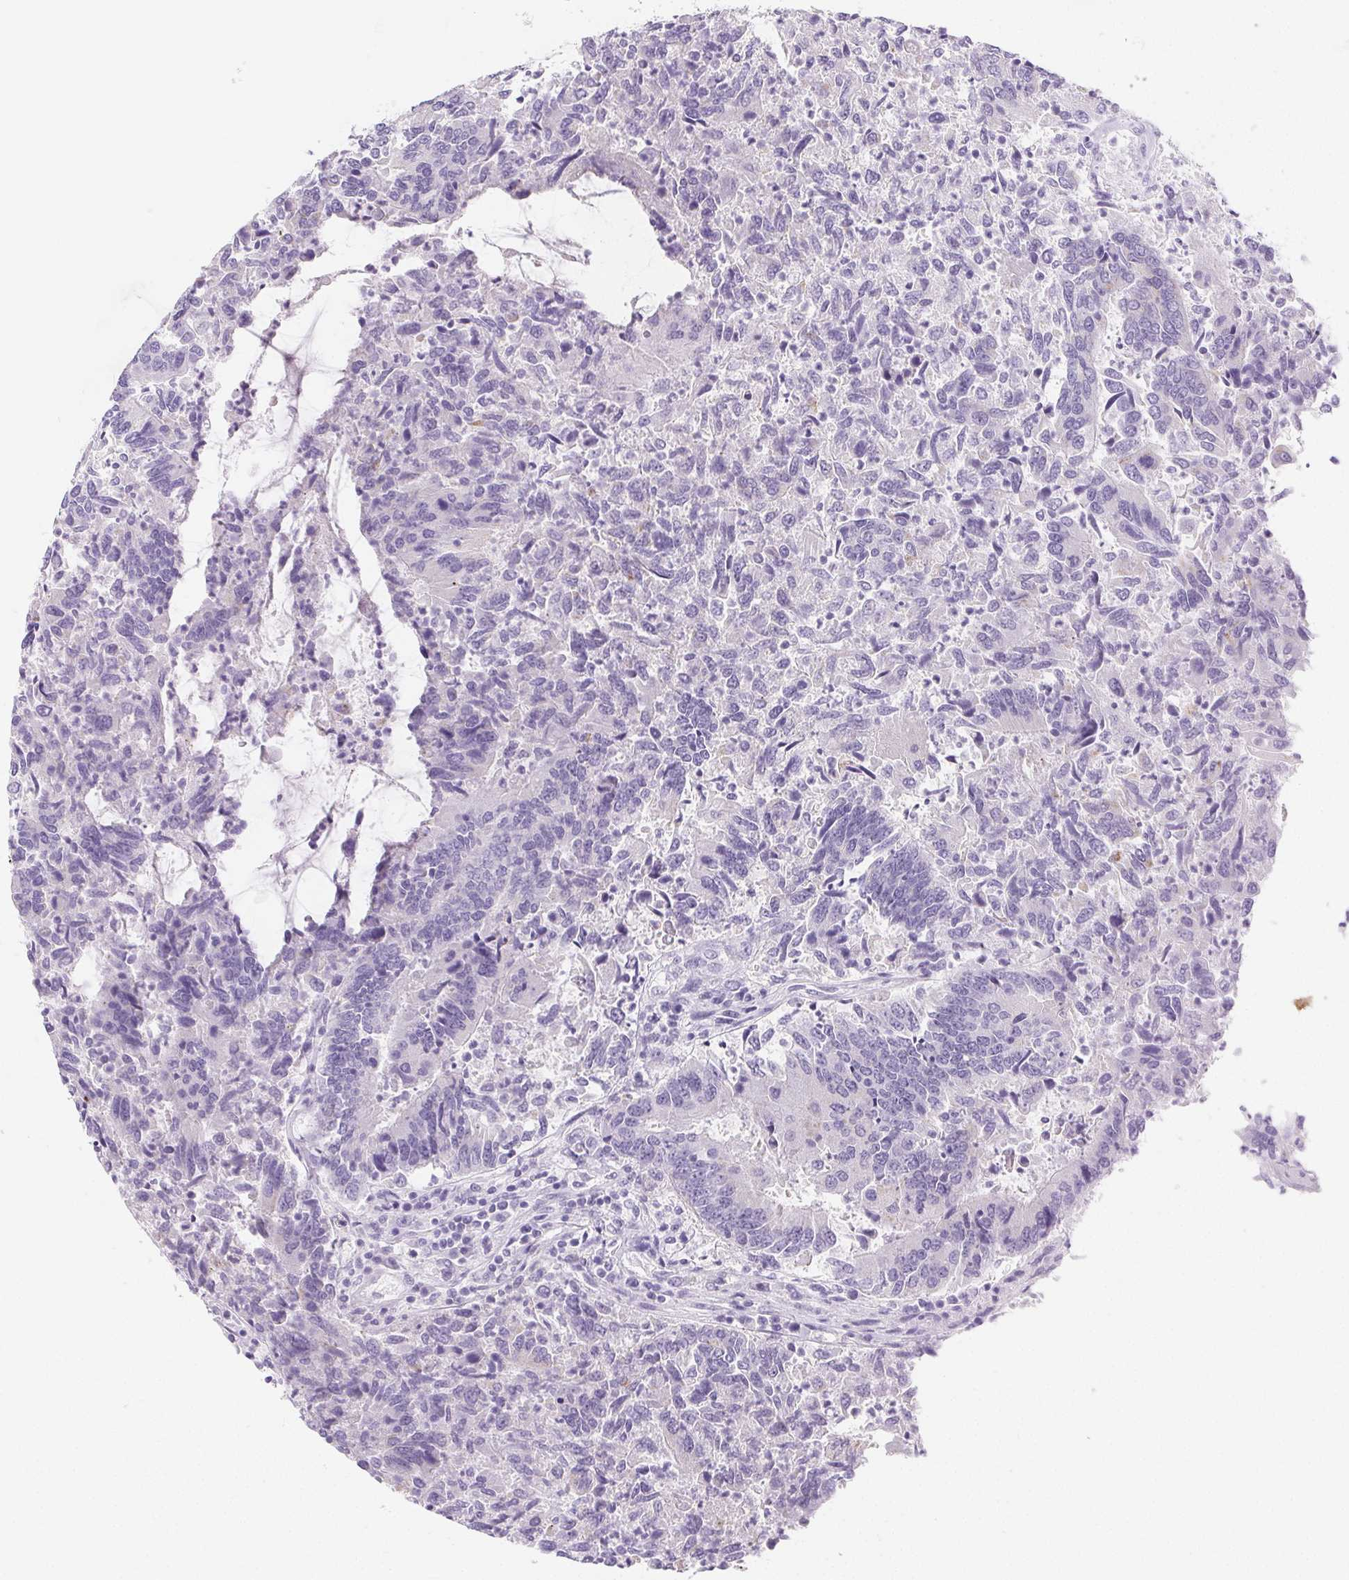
{"staining": {"intensity": "negative", "quantity": "none", "location": "none"}, "tissue": "colorectal cancer", "cell_type": "Tumor cells", "image_type": "cancer", "snomed": [{"axis": "morphology", "description": "Adenocarcinoma, NOS"}, {"axis": "topography", "description": "Colon"}], "caption": "This is an immunohistochemistry (IHC) histopathology image of colorectal cancer (adenocarcinoma). There is no staining in tumor cells.", "gene": "VTN", "patient": {"sex": "female", "age": 67}}